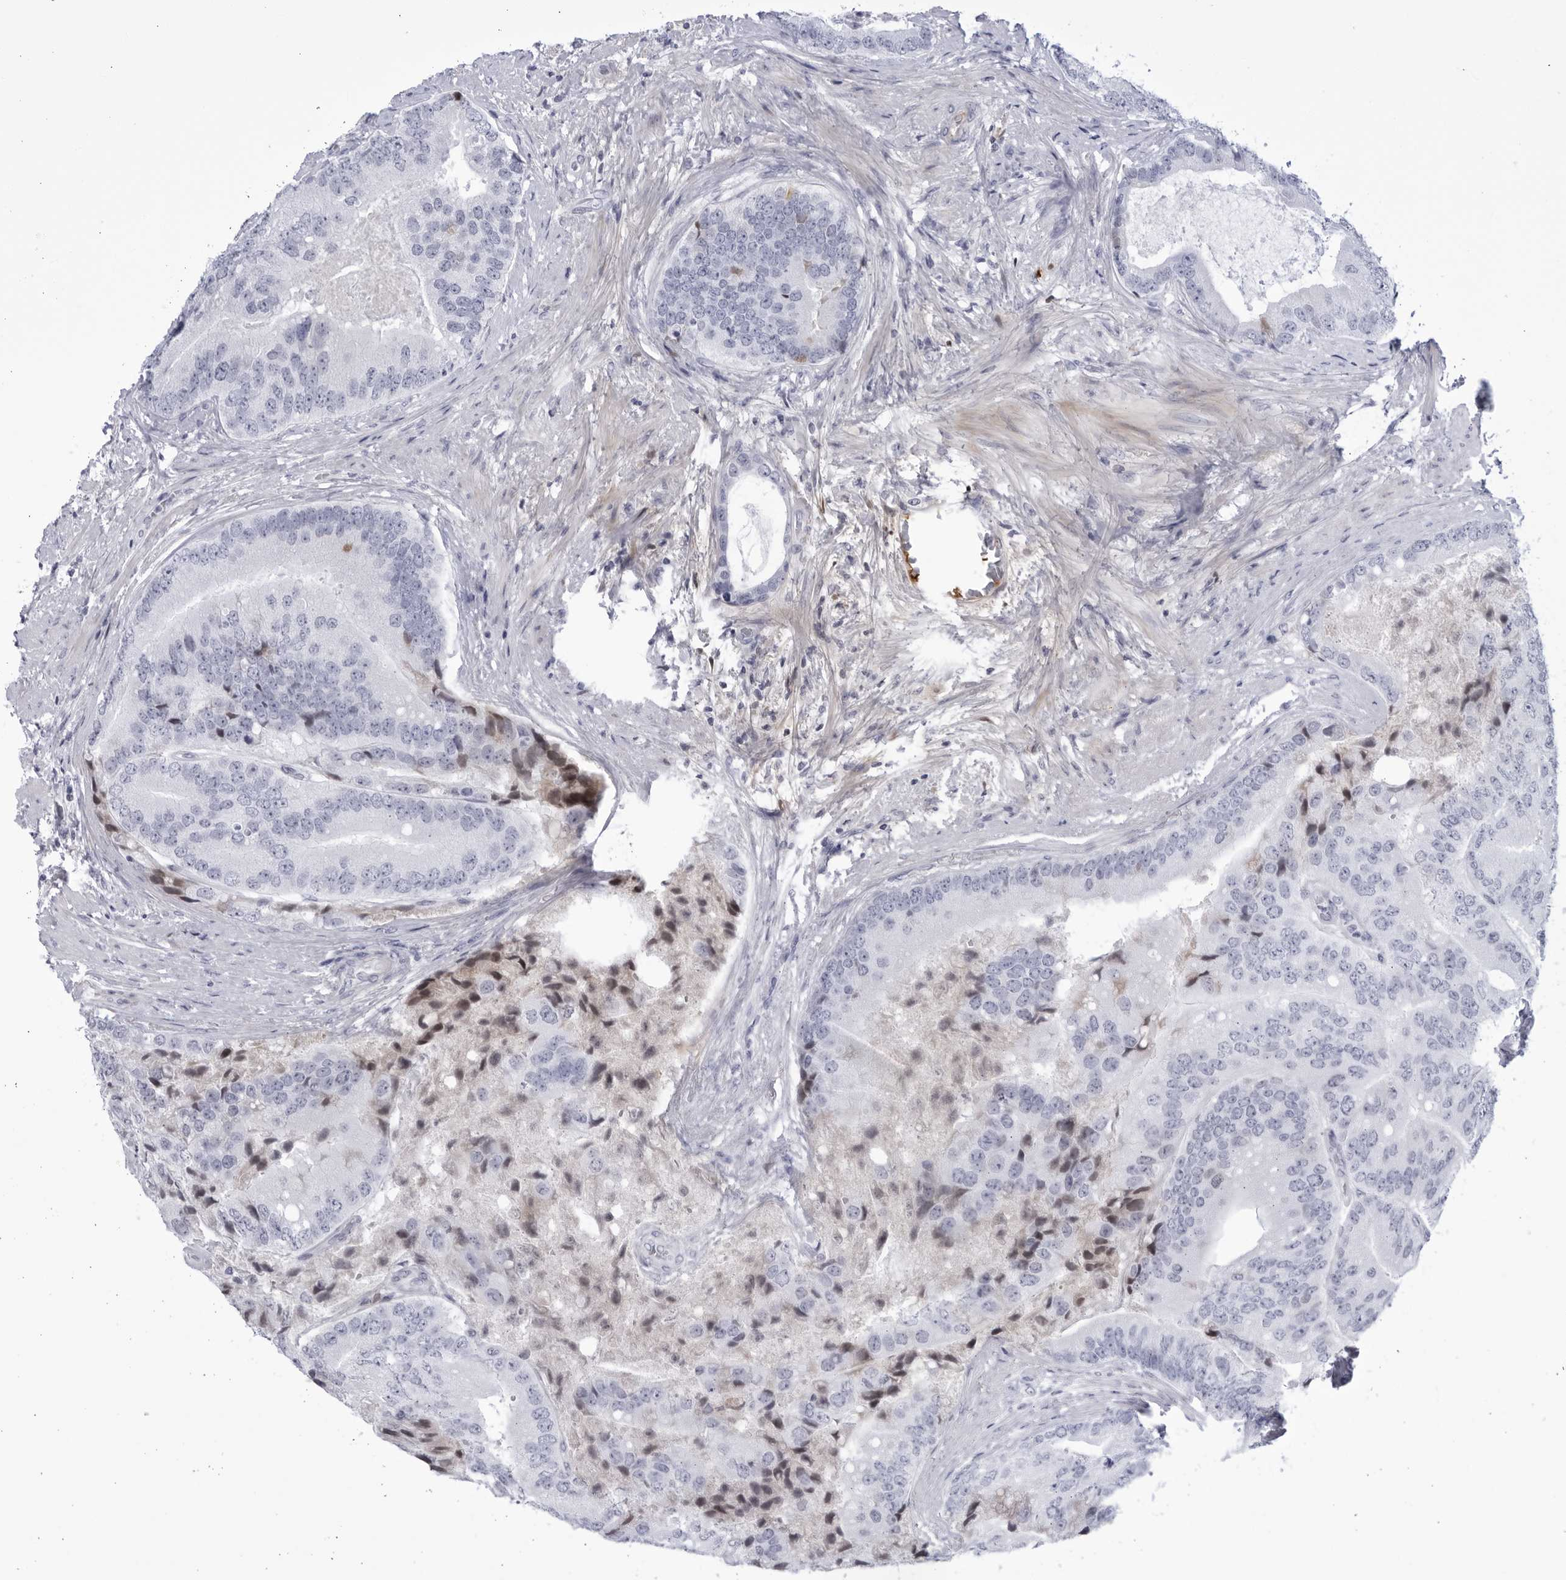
{"staining": {"intensity": "negative", "quantity": "none", "location": "none"}, "tissue": "prostate cancer", "cell_type": "Tumor cells", "image_type": "cancer", "snomed": [{"axis": "morphology", "description": "Adenocarcinoma, High grade"}, {"axis": "topography", "description": "Prostate"}], "caption": "Protein analysis of prostate cancer (high-grade adenocarcinoma) demonstrates no significant positivity in tumor cells.", "gene": "CNBD1", "patient": {"sex": "male", "age": 70}}